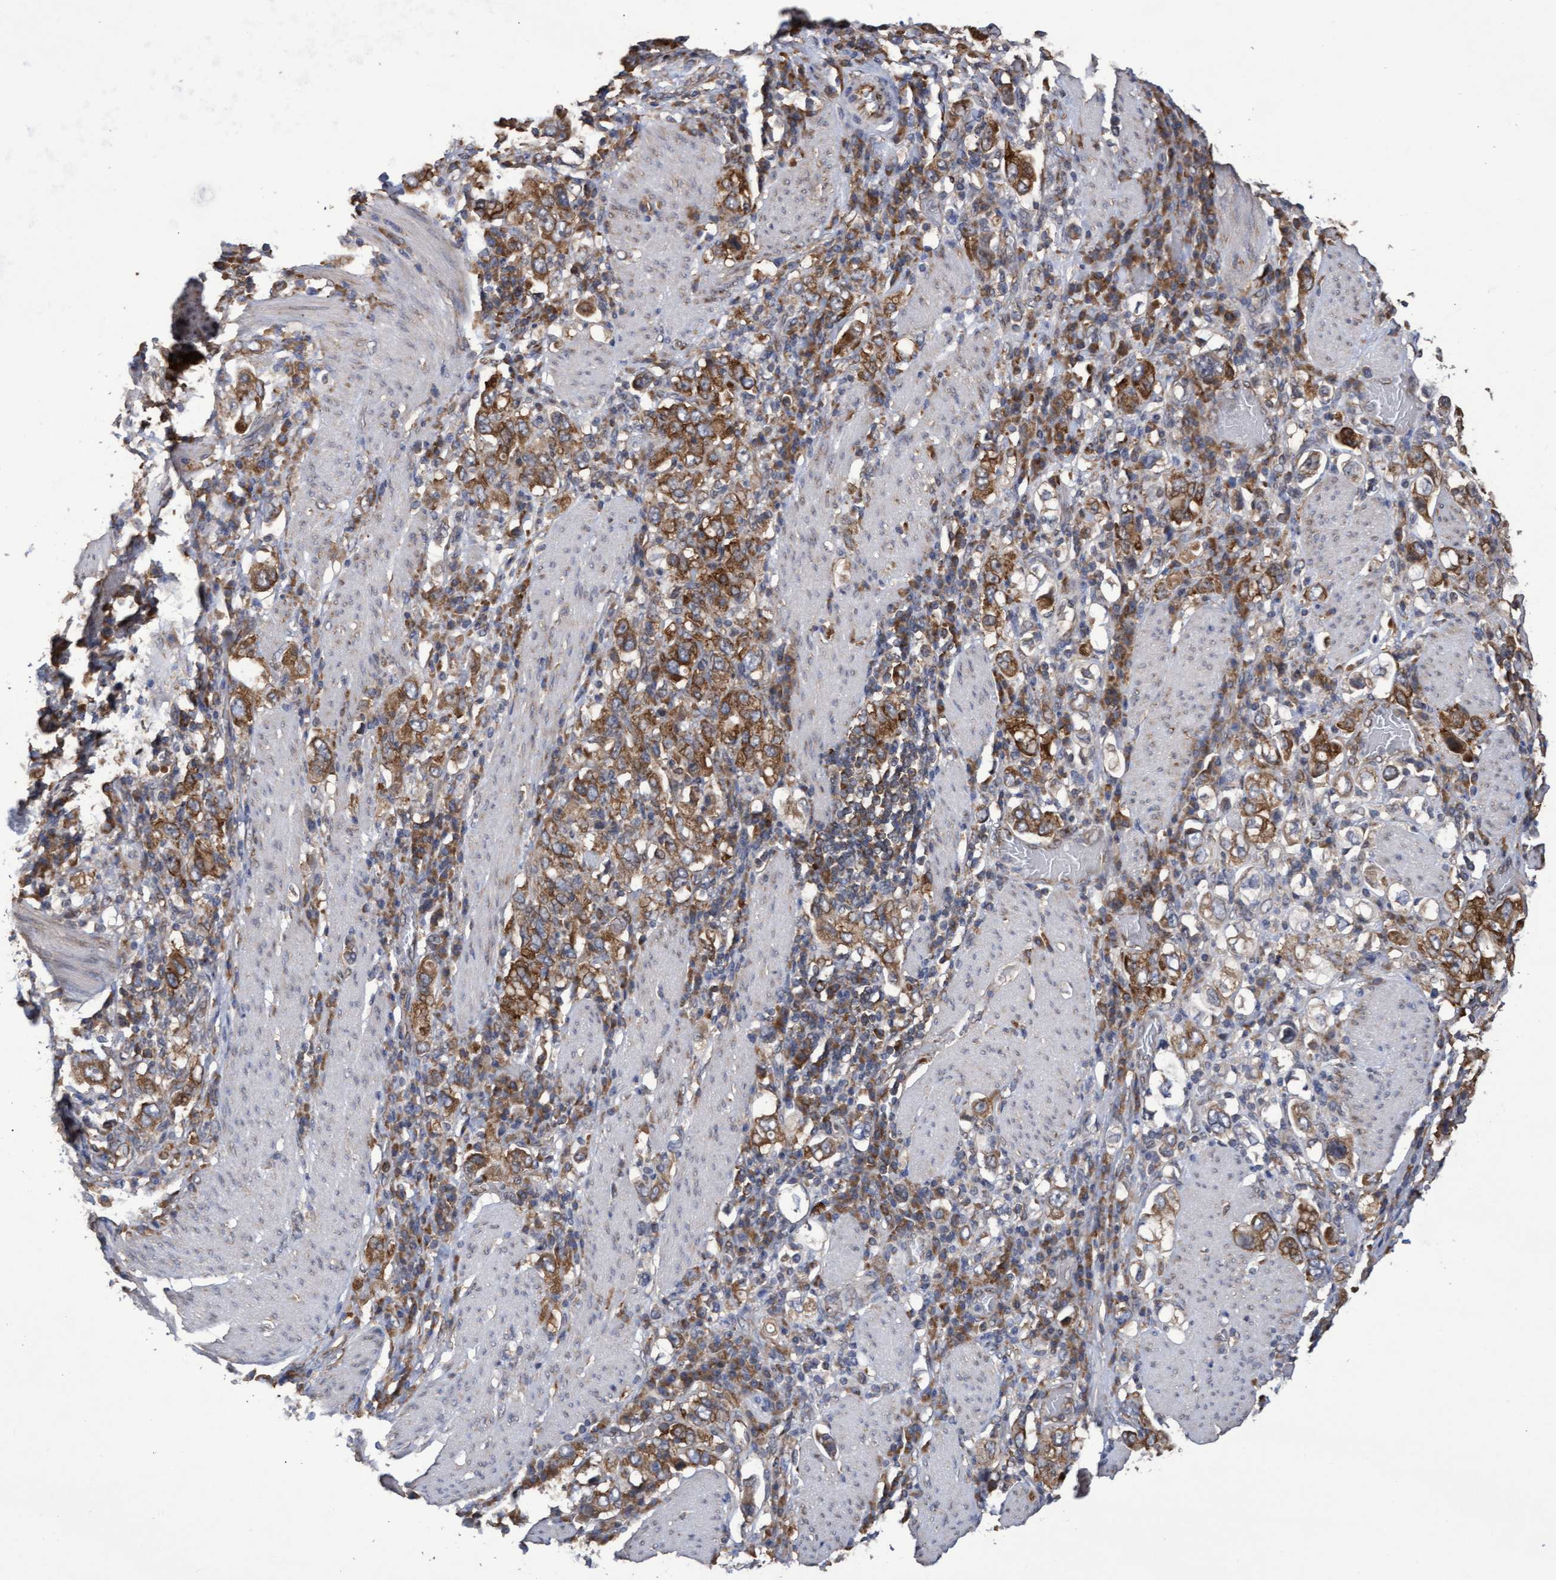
{"staining": {"intensity": "strong", "quantity": ">75%", "location": "cytoplasmic/membranous"}, "tissue": "stomach cancer", "cell_type": "Tumor cells", "image_type": "cancer", "snomed": [{"axis": "morphology", "description": "Adenocarcinoma, NOS"}, {"axis": "topography", "description": "Stomach, upper"}], "caption": "Protein staining shows strong cytoplasmic/membranous positivity in approximately >75% of tumor cells in stomach cancer (adenocarcinoma). The staining was performed using DAB (3,3'-diaminobenzidine) to visualize the protein expression in brown, while the nuclei were stained in blue with hematoxylin (Magnification: 20x).", "gene": "ABCF2", "patient": {"sex": "male", "age": 62}}